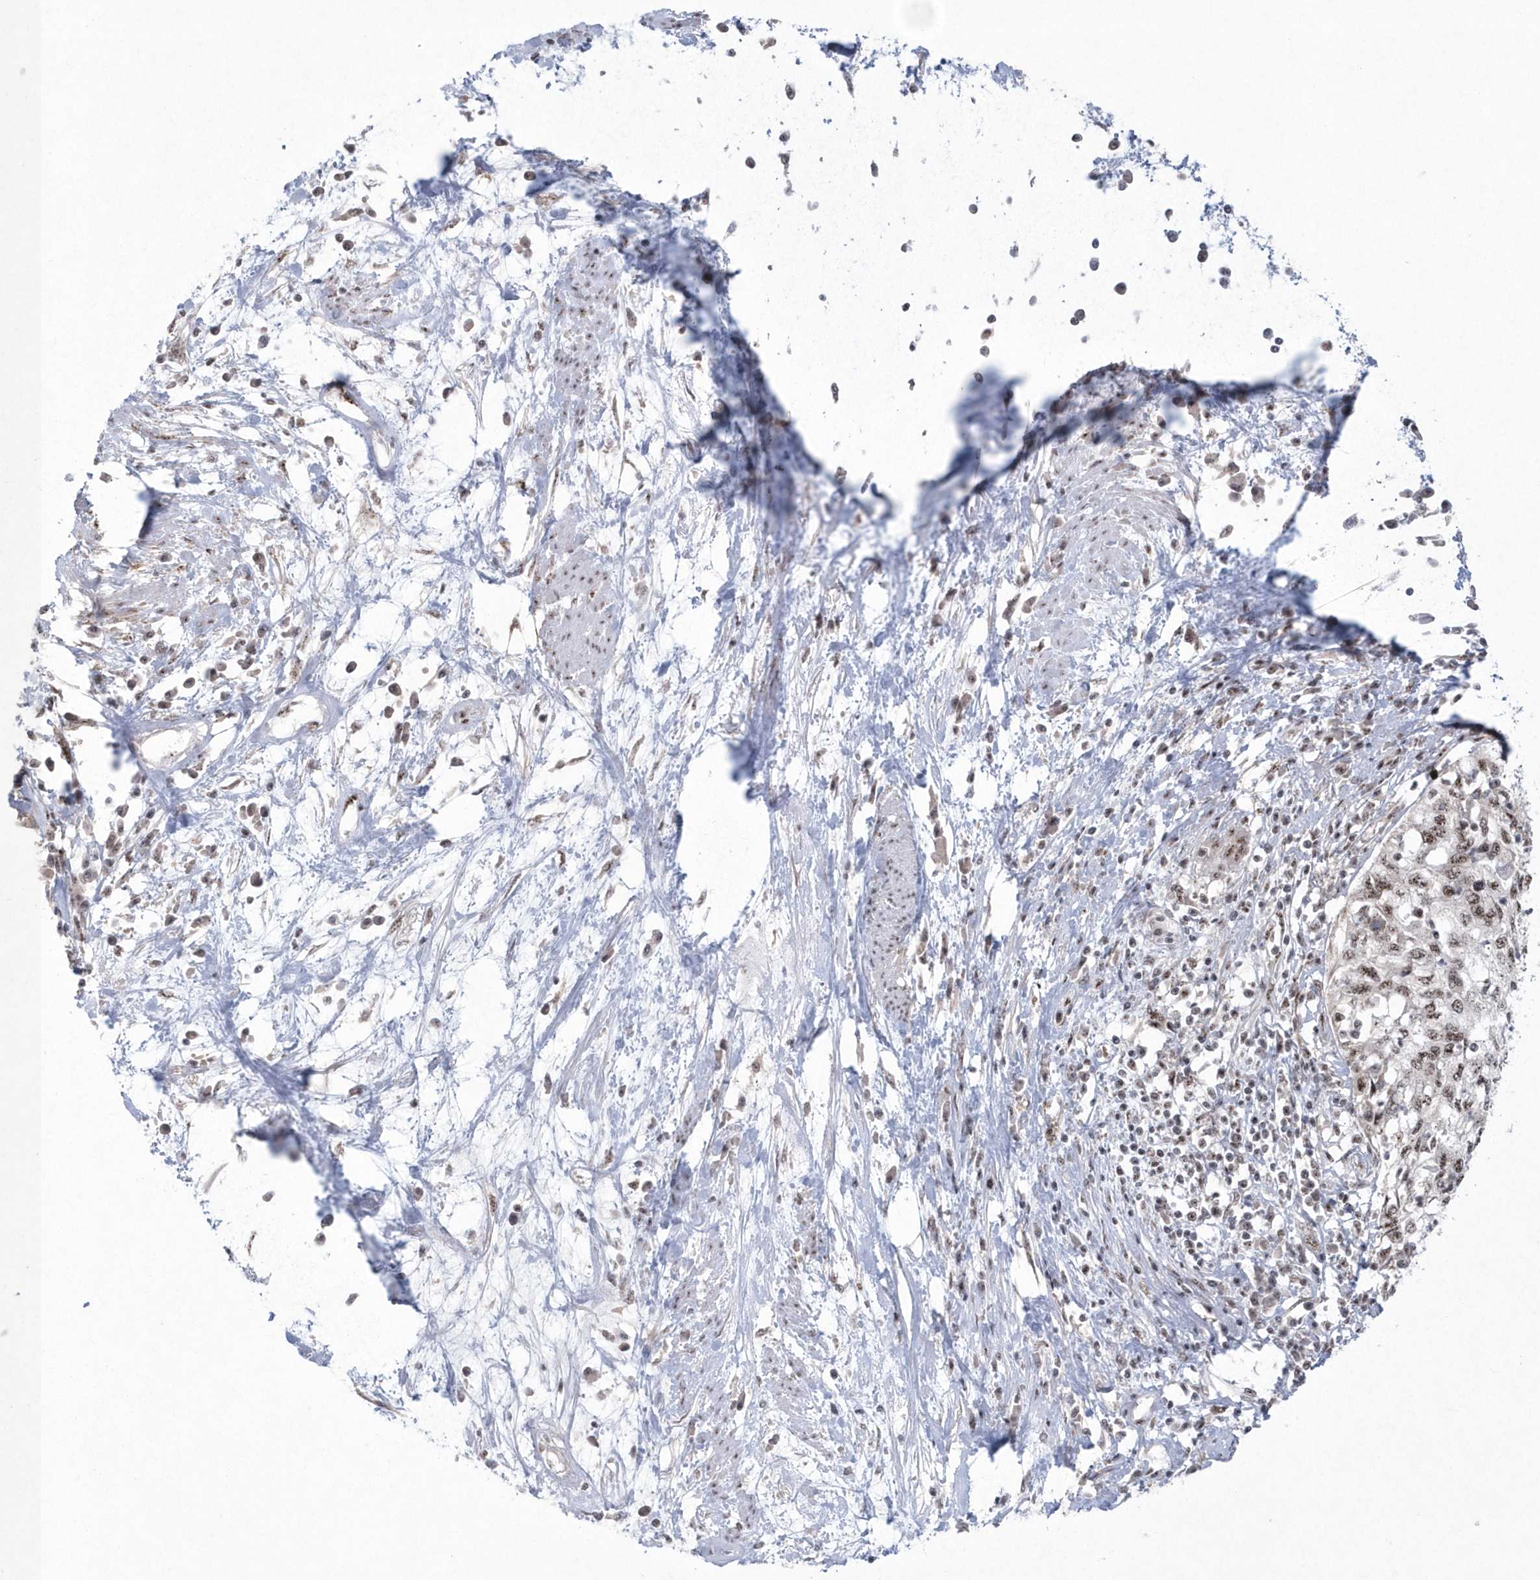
{"staining": {"intensity": "moderate", "quantity": ">75%", "location": "nuclear"}, "tissue": "cervical cancer", "cell_type": "Tumor cells", "image_type": "cancer", "snomed": [{"axis": "morphology", "description": "Squamous cell carcinoma, NOS"}, {"axis": "topography", "description": "Cervix"}], "caption": "Immunohistochemistry photomicrograph of human cervical cancer (squamous cell carcinoma) stained for a protein (brown), which displays medium levels of moderate nuclear positivity in about >75% of tumor cells.", "gene": "KDM6B", "patient": {"sex": "female", "age": 57}}